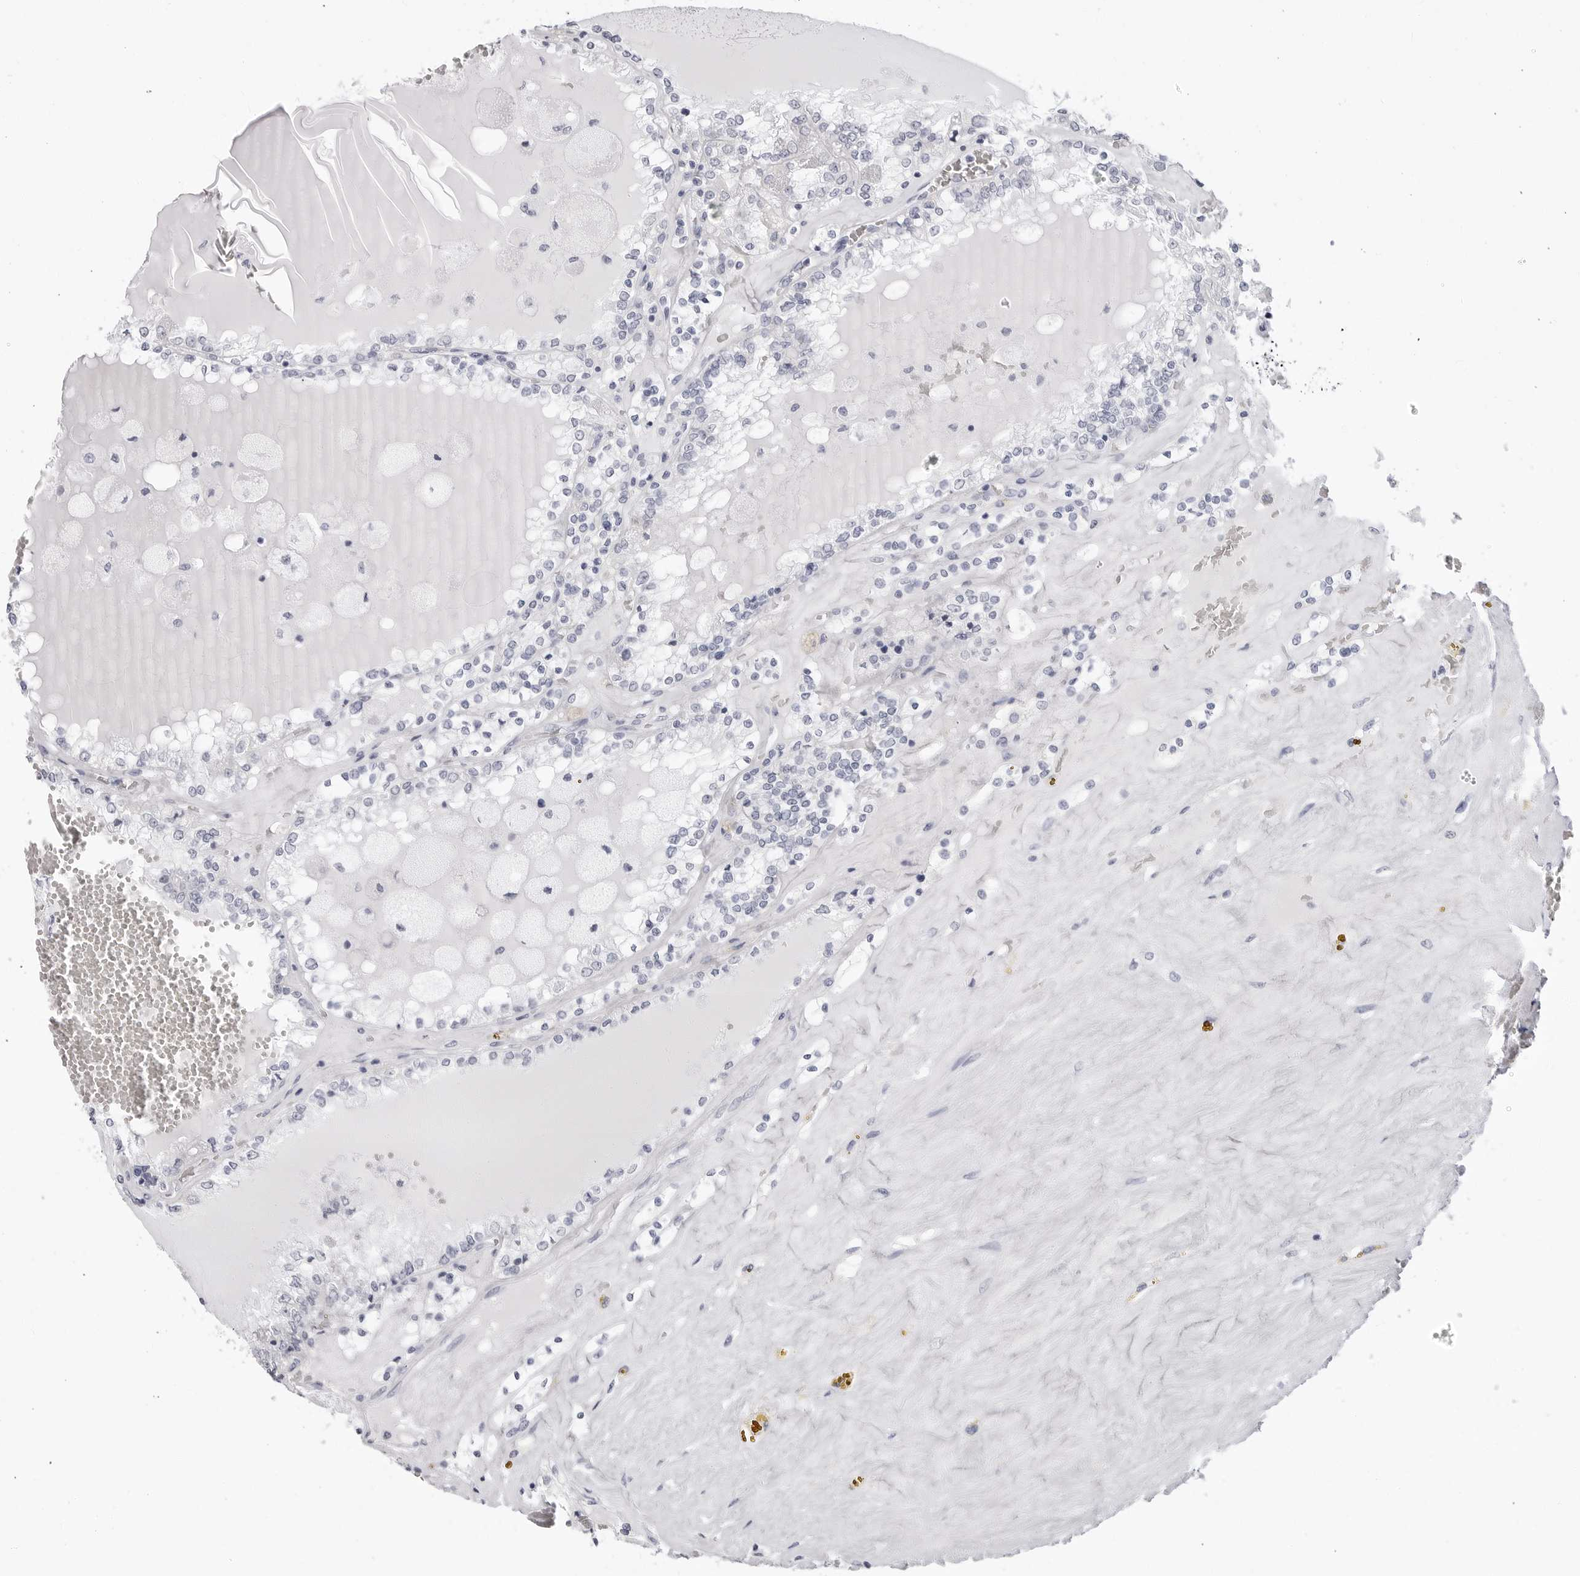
{"staining": {"intensity": "negative", "quantity": "none", "location": "none"}, "tissue": "renal cancer", "cell_type": "Tumor cells", "image_type": "cancer", "snomed": [{"axis": "morphology", "description": "Adenocarcinoma, NOS"}, {"axis": "topography", "description": "Kidney"}], "caption": "High power microscopy micrograph of an IHC histopathology image of renal cancer (adenocarcinoma), revealing no significant positivity in tumor cells. (DAB (3,3'-diaminobenzidine) immunohistochemistry, high magnification).", "gene": "ERICH3", "patient": {"sex": "female", "age": 56}}